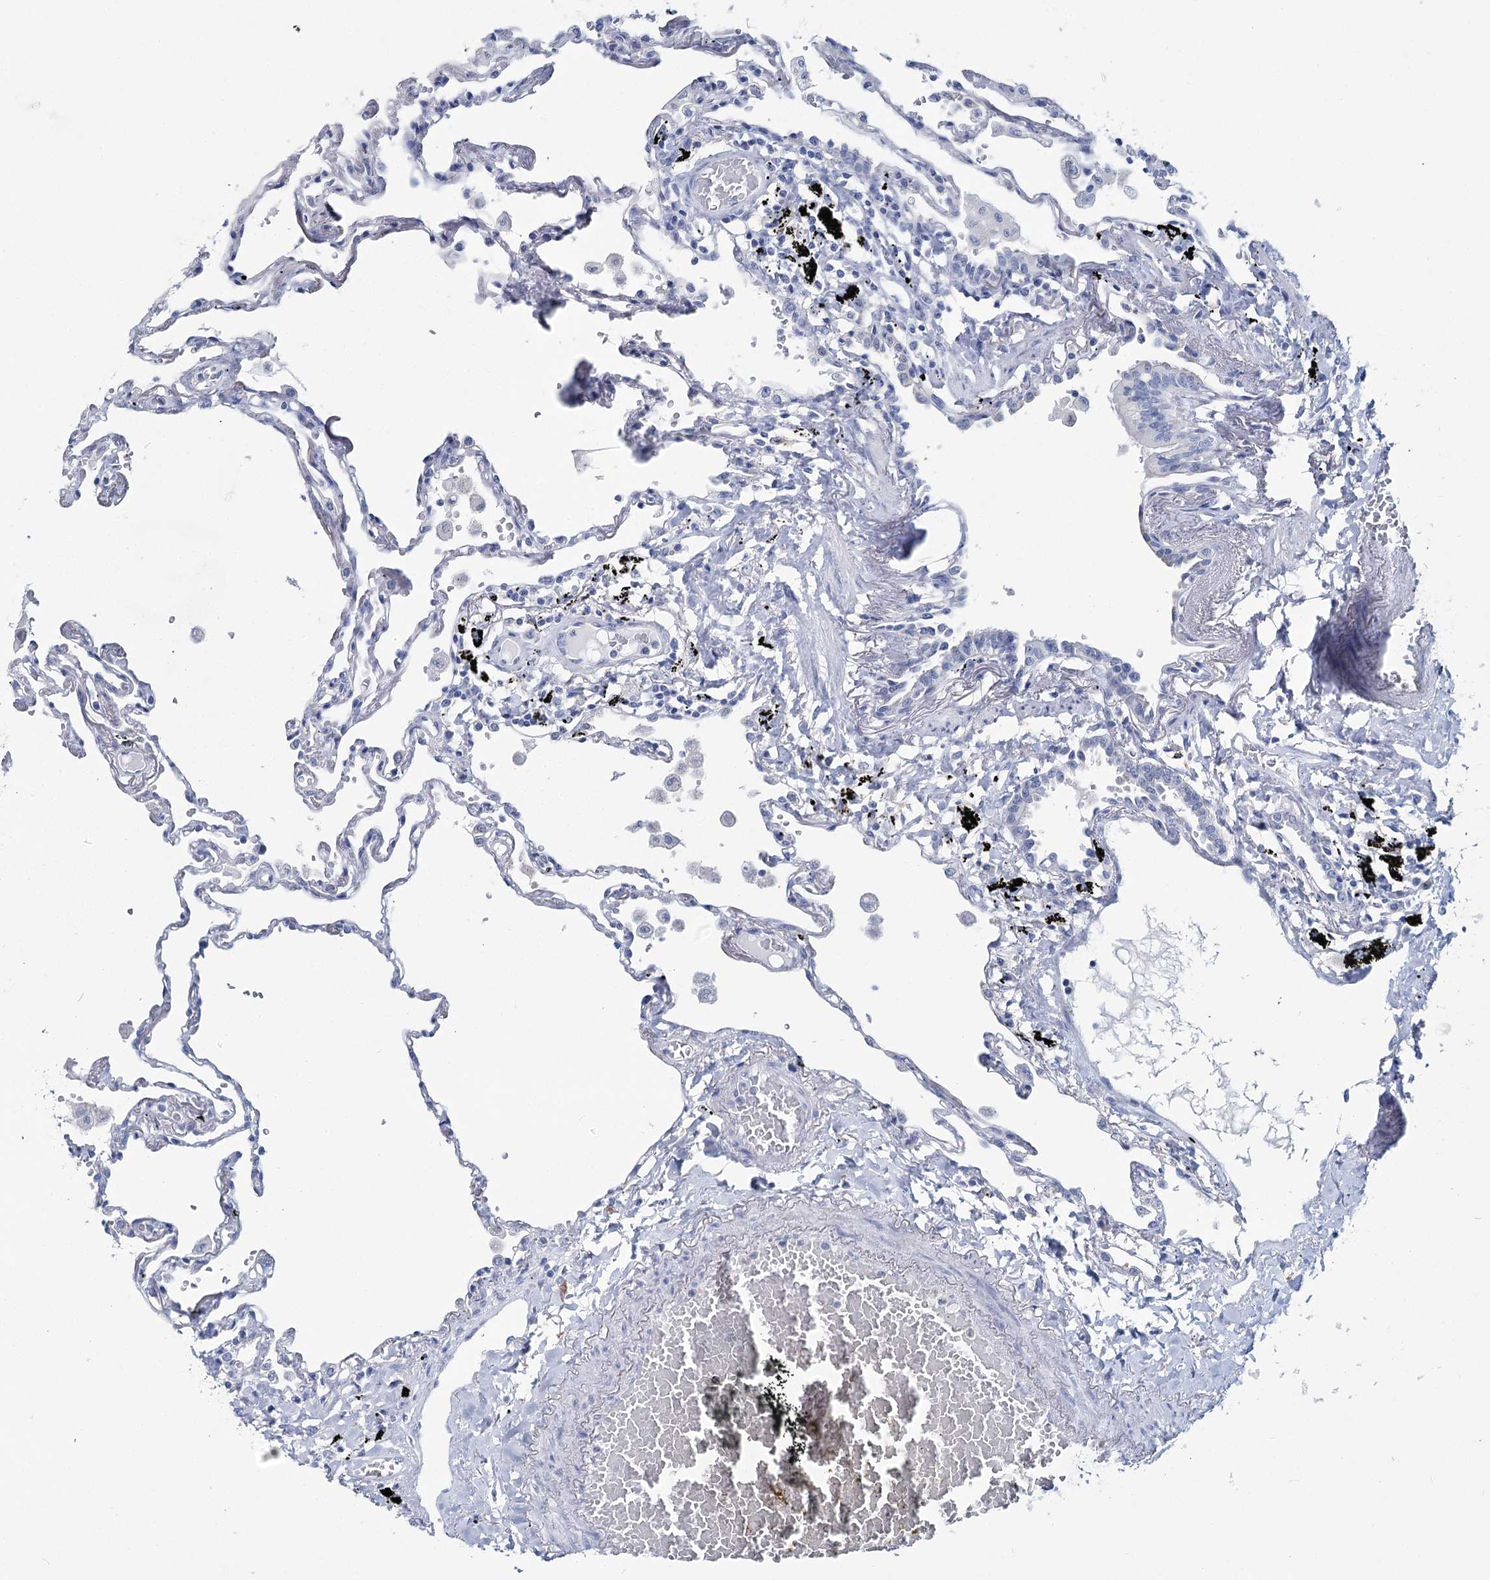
{"staining": {"intensity": "strong", "quantity": "<25%", "location": "cytoplasmic/membranous"}, "tissue": "lung", "cell_type": "Alveolar cells", "image_type": "normal", "snomed": [{"axis": "morphology", "description": "Normal tissue, NOS"}, {"axis": "topography", "description": "Lung"}], "caption": "High-power microscopy captured an IHC image of unremarkable lung, revealing strong cytoplasmic/membranous expression in about <25% of alveolar cells. Using DAB (brown) and hematoxylin (blue) stains, captured at high magnification using brightfield microscopy.", "gene": "METTL7B", "patient": {"sex": "female", "age": 67}}